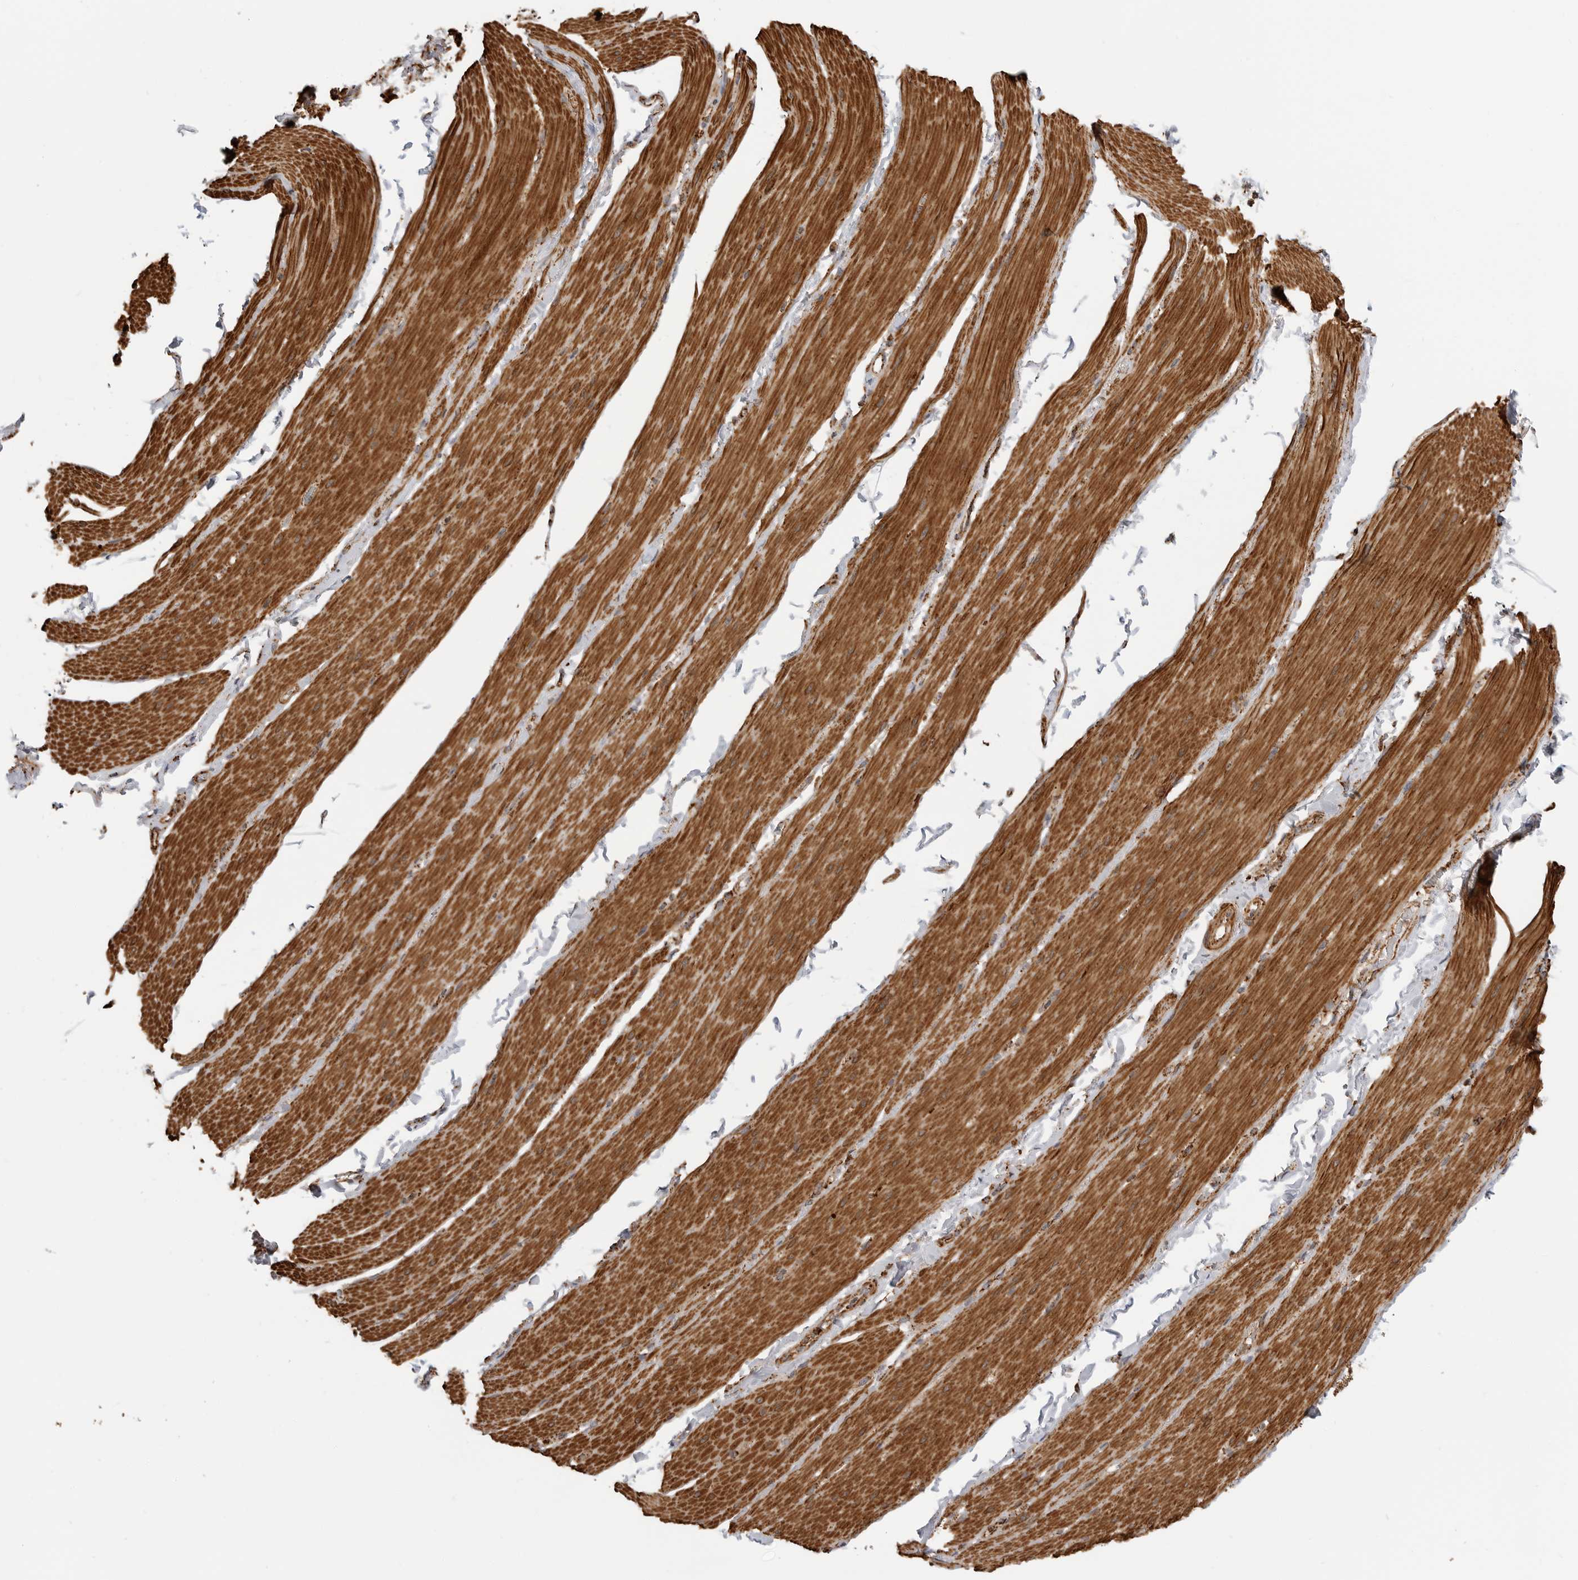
{"staining": {"intensity": "strong", "quantity": ">75%", "location": "cytoplasmic/membranous"}, "tissue": "smooth muscle", "cell_type": "Smooth muscle cells", "image_type": "normal", "snomed": [{"axis": "morphology", "description": "Normal tissue, NOS"}, {"axis": "topography", "description": "Smooth muscle"}, {"axis": "topography", "description": "Small intestine"}], "caption": "Unremarkable smooth muscle was stained to show a protein in brown. There is high levels of strong cytoplasmic/membranous positivity in about >75% of smooth muscle cells.", "gene": "BMP2K", "patient": {"sex": "female", "age": 84}}